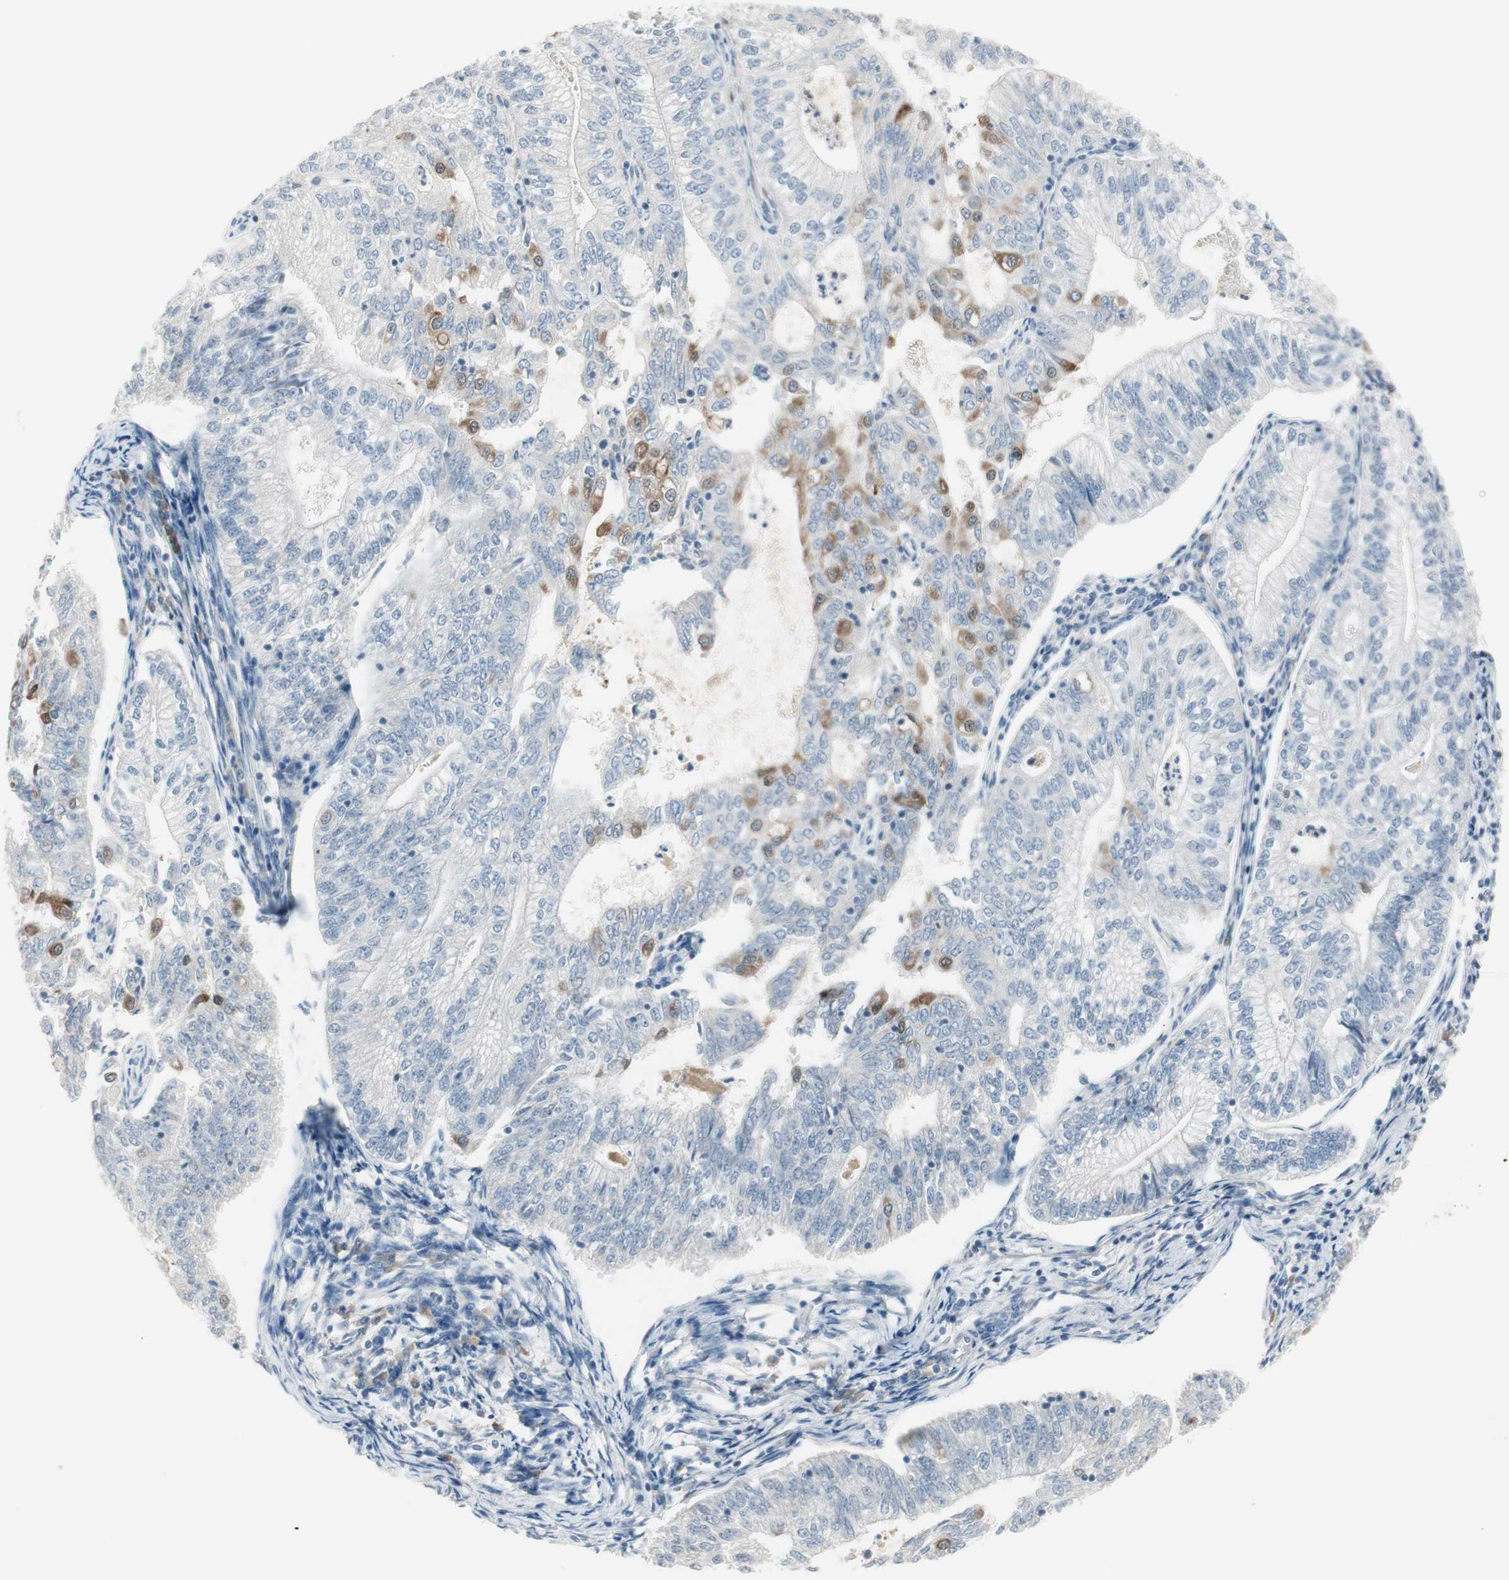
{"staining": {"intensity": "weak", "quantity": "<25%", "location": "cytoplasmic/membranous"}, "tissue": "endometrial cancer", "cell_type": "Tumor cells", "image_type": "cancer", "snomed": [{"axis": "morphology", "description": "Adenocarcinoma, NOS"}, {"axis": "topography", "description": "Endometrium"}], "caption": "Immunohistochemistry (IHC) photomicrograph of neoplastic tissue: adenocarcinoma (endometrial) stained with DAB (3,3'-diaminobenzidine) demonstrates no significant protein positivity in tumor cells. The staining is performed using DAB (3,3'-diaminobenzidine) brown chromogen with nuclei counter-stained in using hematoxylin.", "gene": "MAPRE3", "patient": {"sex": "female", "age": 69}}